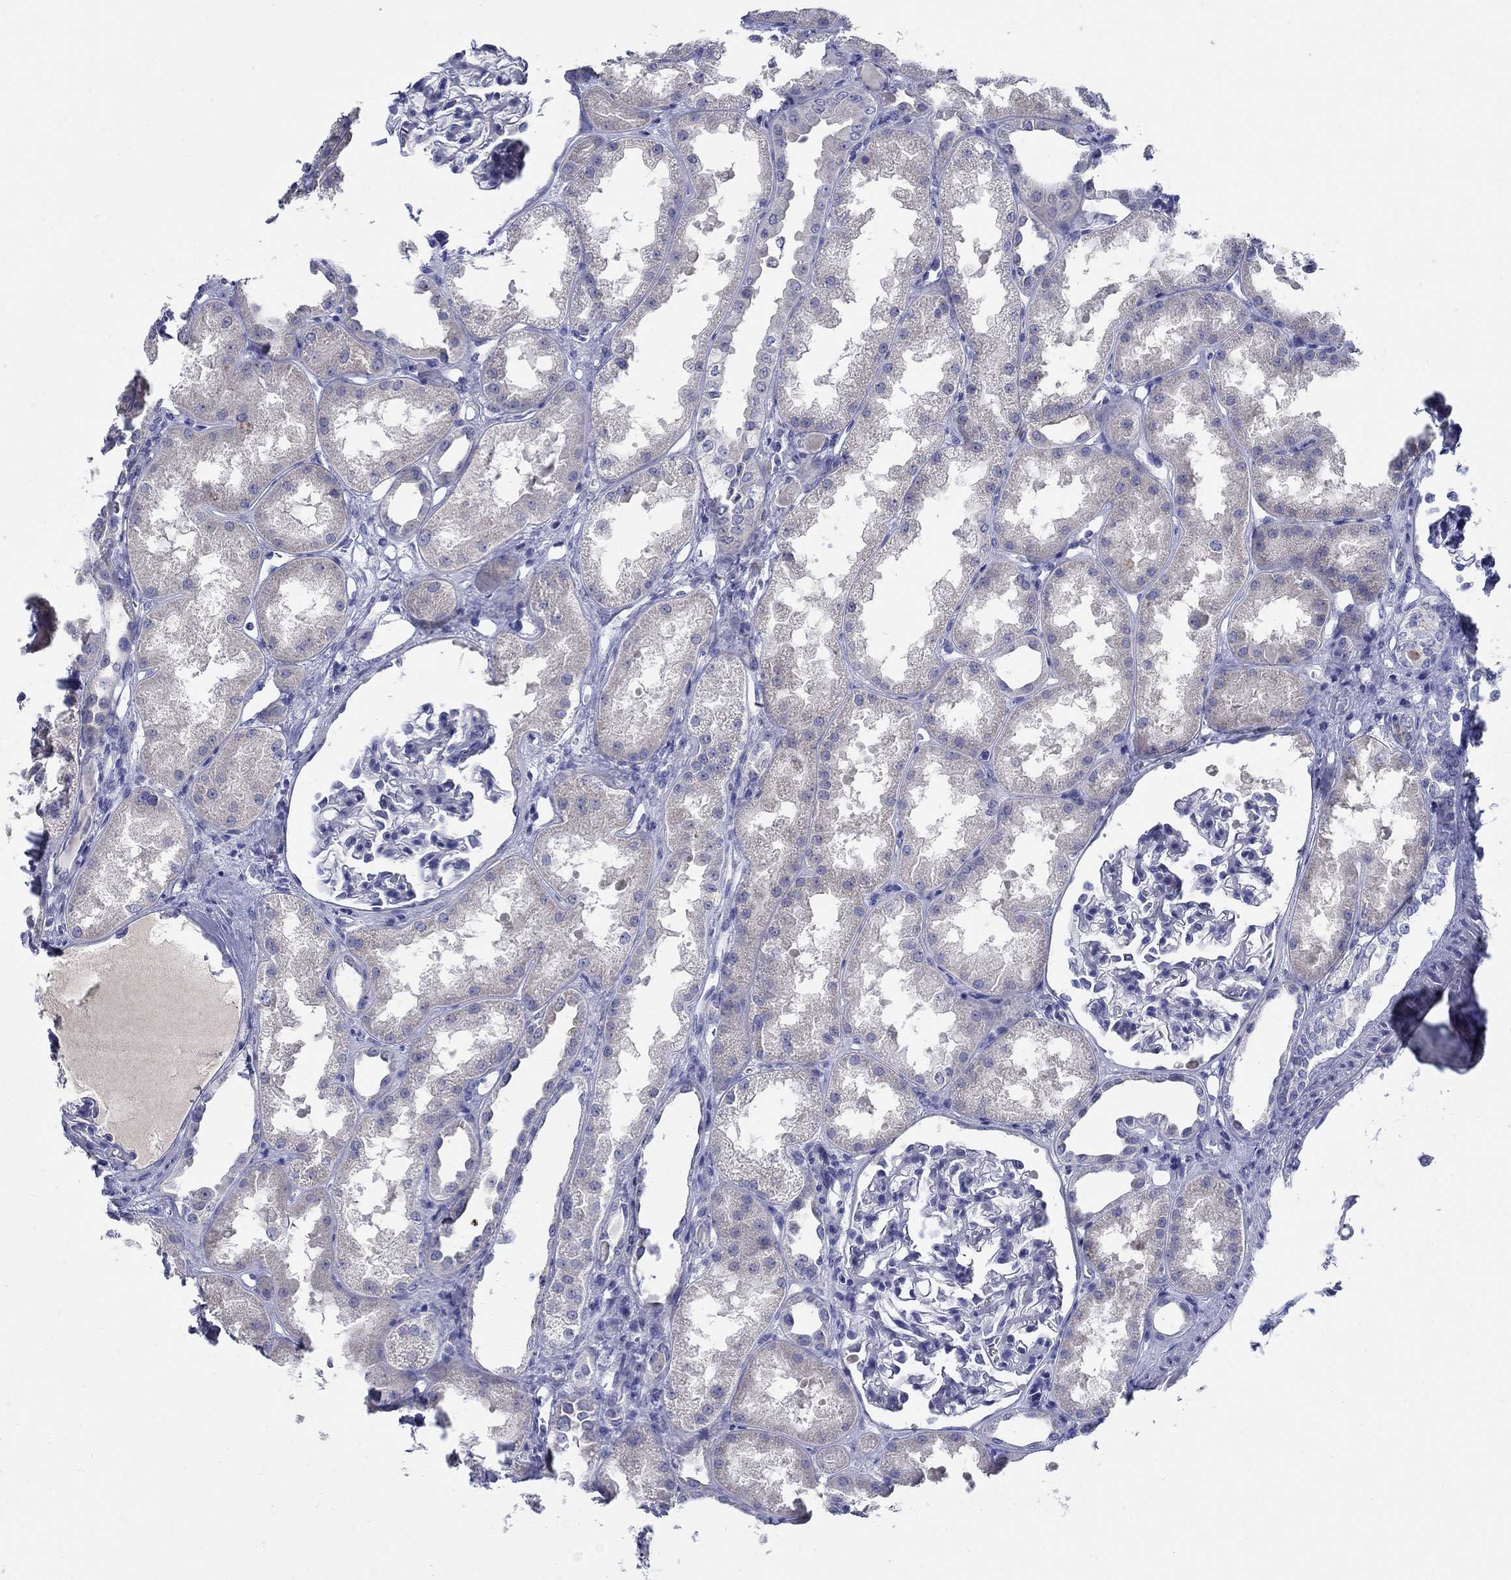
{"staining": {"intensity": "negative", "quantity": "none", "location": "none"}, "tissue": "kidney", "cell_type": "Cells in glomeruli", "image_type": "normal", "snomed": [{"axis": "morphology", "description": "Normal tissue, NOS"}, {"axis": "topography", "description": "Kidney"}], "caption": "The immunohistochemistry (IHC) image has no significant staining in cells in glomeruli of kidney. Nuclei are stained in blue.", "gene": "CRYGA", "patient": {"sex": "male", "age": 61}}